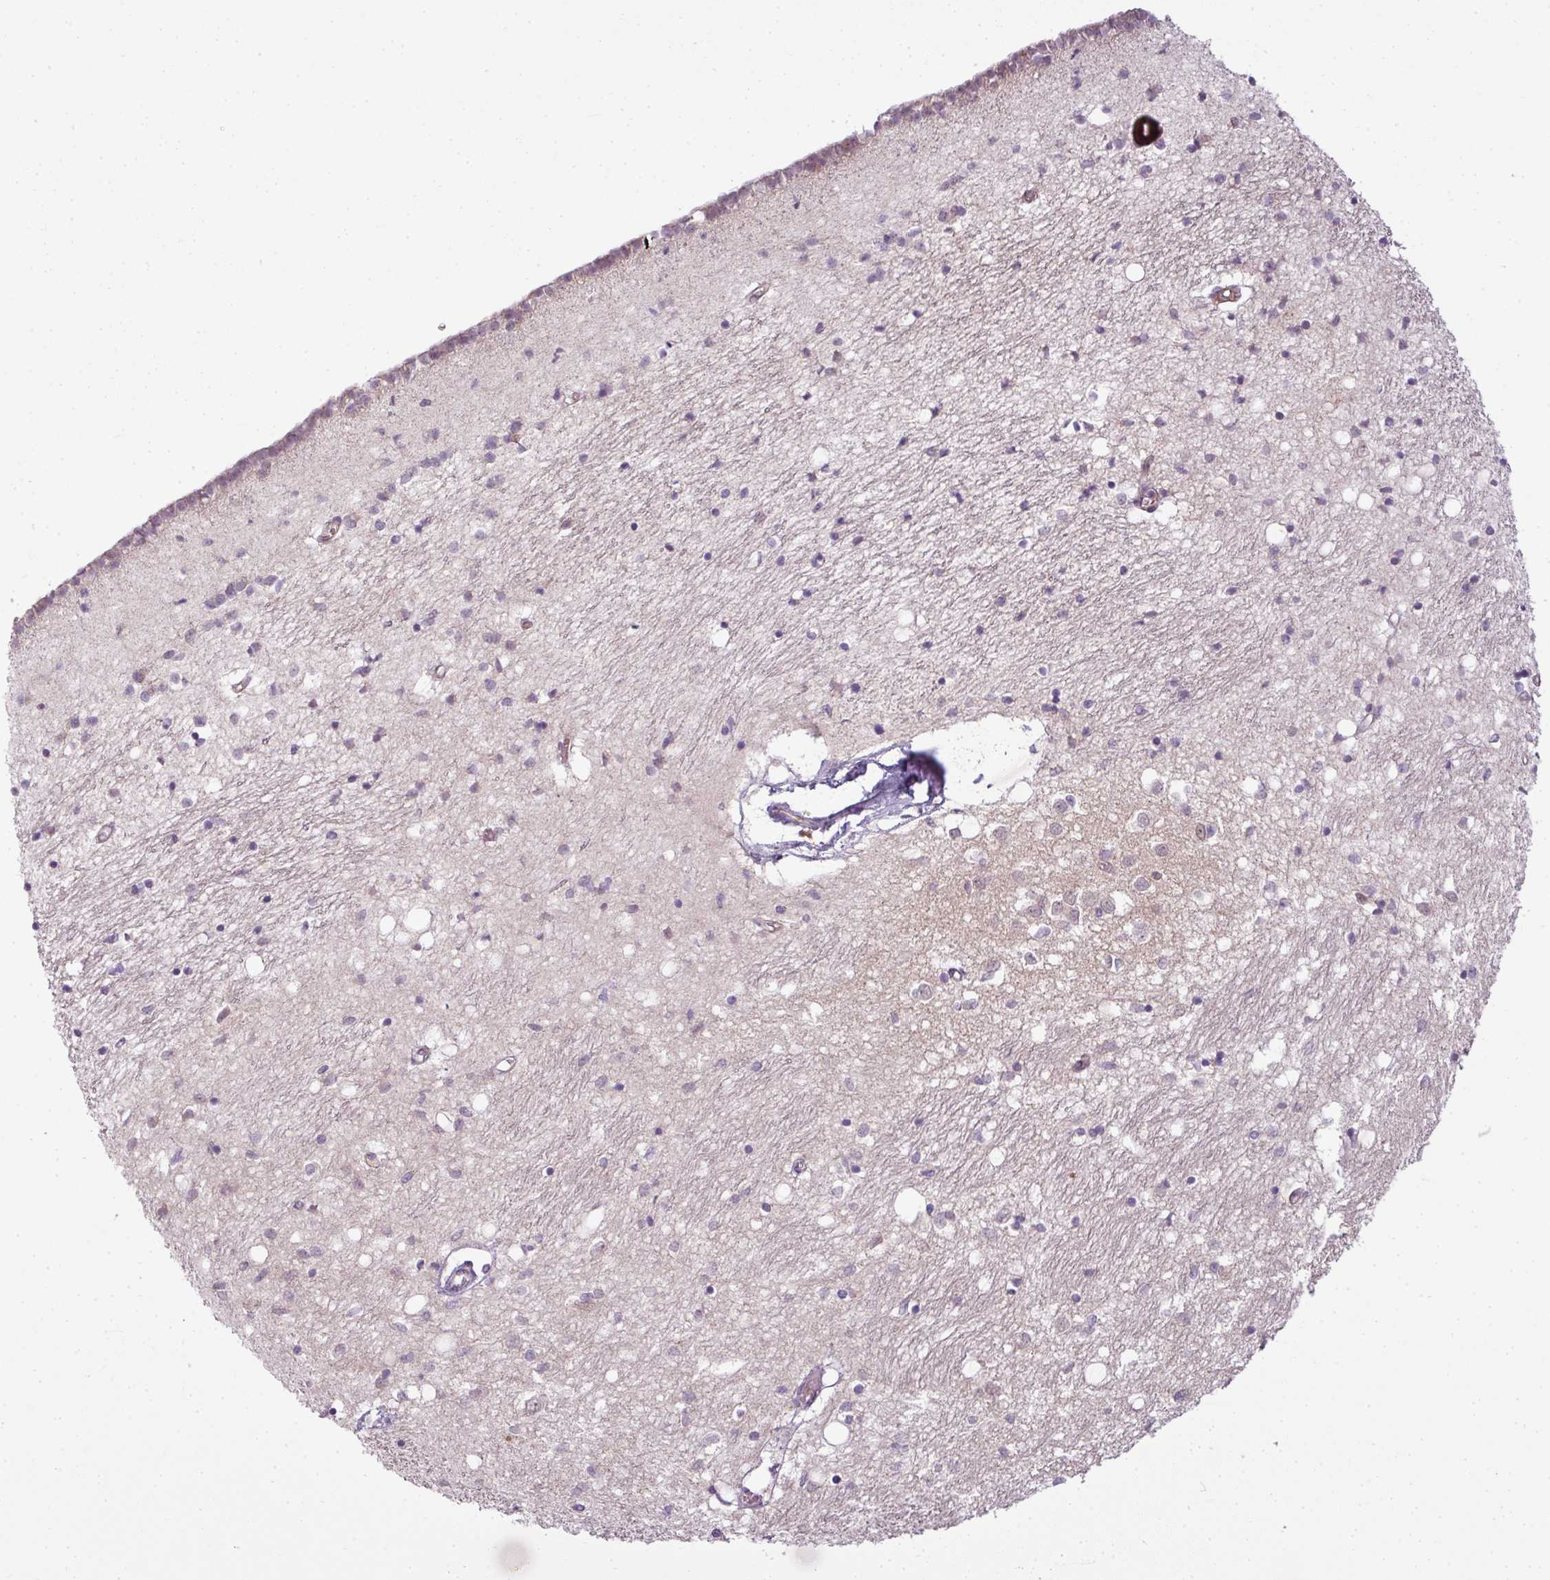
{"staining": {"intensity": "weak", "quantity": "<25%", "location": "nuclear"}, "tissue": "caudate", "cell_type": "Glial cells", "image_type": "normal", "snomed": [{"axis": "morphology", "description": "Normal tissue, NOS"}, {"axis": "topography", "description": "Lateral ventricle wall"}], "caption": "A high-resolution image shows IHC staining of unremarkable caudate, which displays no significant expression in glial cells.", "gene": "LY75", "patient": {"sex": "male", "age": 70}}